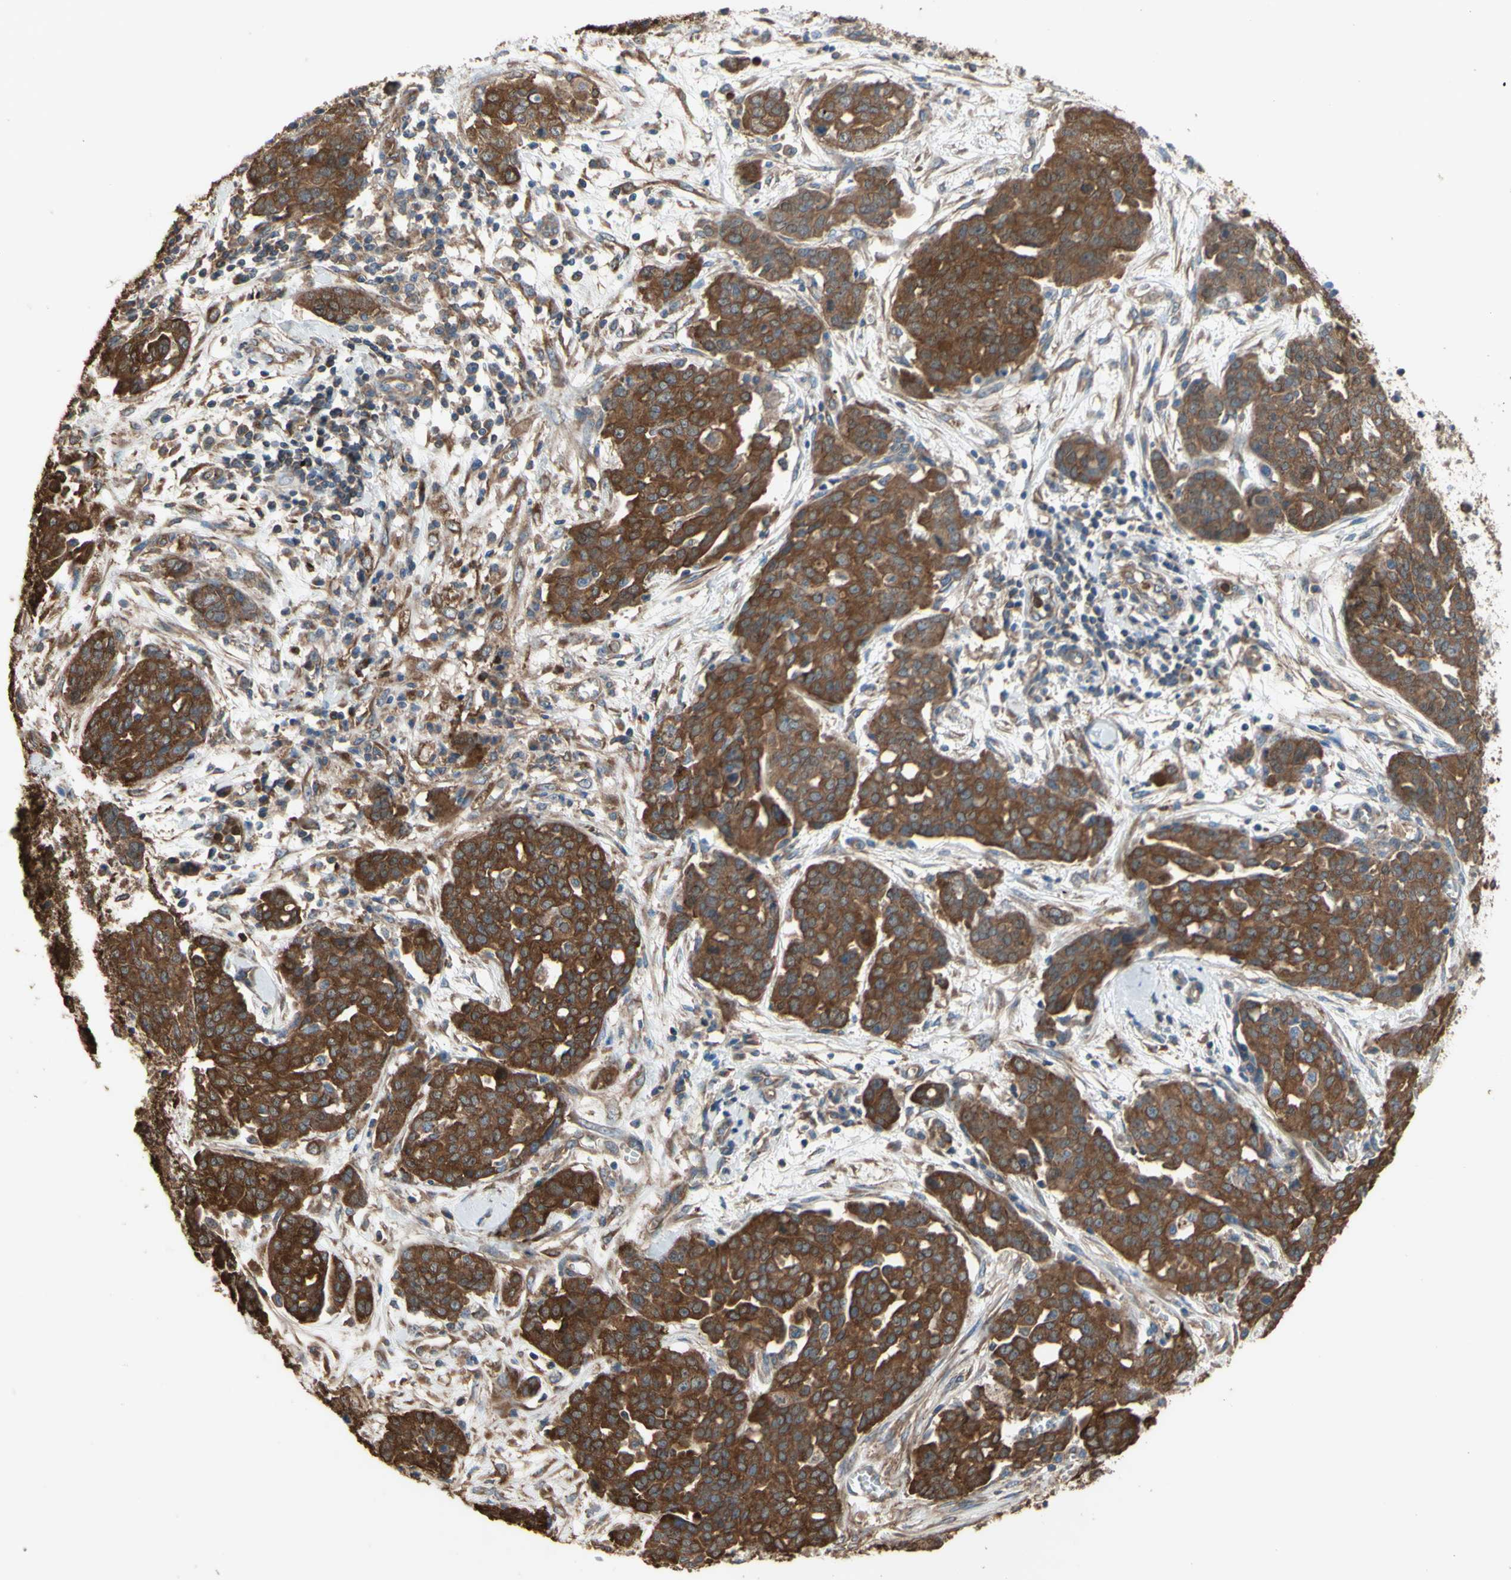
{"staining": {"intensity": "strong", "quantity": ">75%", "location": "cytoplasmic/membranous"}, "tissue": "ovarian cancer", "cell_type": "Tumor cells", "image_type": "cancer", "snomed": [{"axis": "morphology", "description": "Cystadenocarcinoma, serous, NOS"}, {"axis": "topography", "description": "Soft tissue"}, {"axis": "topography", "description": "Ovary"}], "caption": "Tumor cells exhibit high levels of strong cytoplasmic/membranous staining in about >75% of cells in serous cystadenocarcinoma (ovarian). The staining was performed using DAB to visualize the protein expression in brown, while the nuclei were stained in blue with hematoxylin (Magnification: 20x).", "gene": "CTTN", "patient": {"sex": "female", "age": 57}}